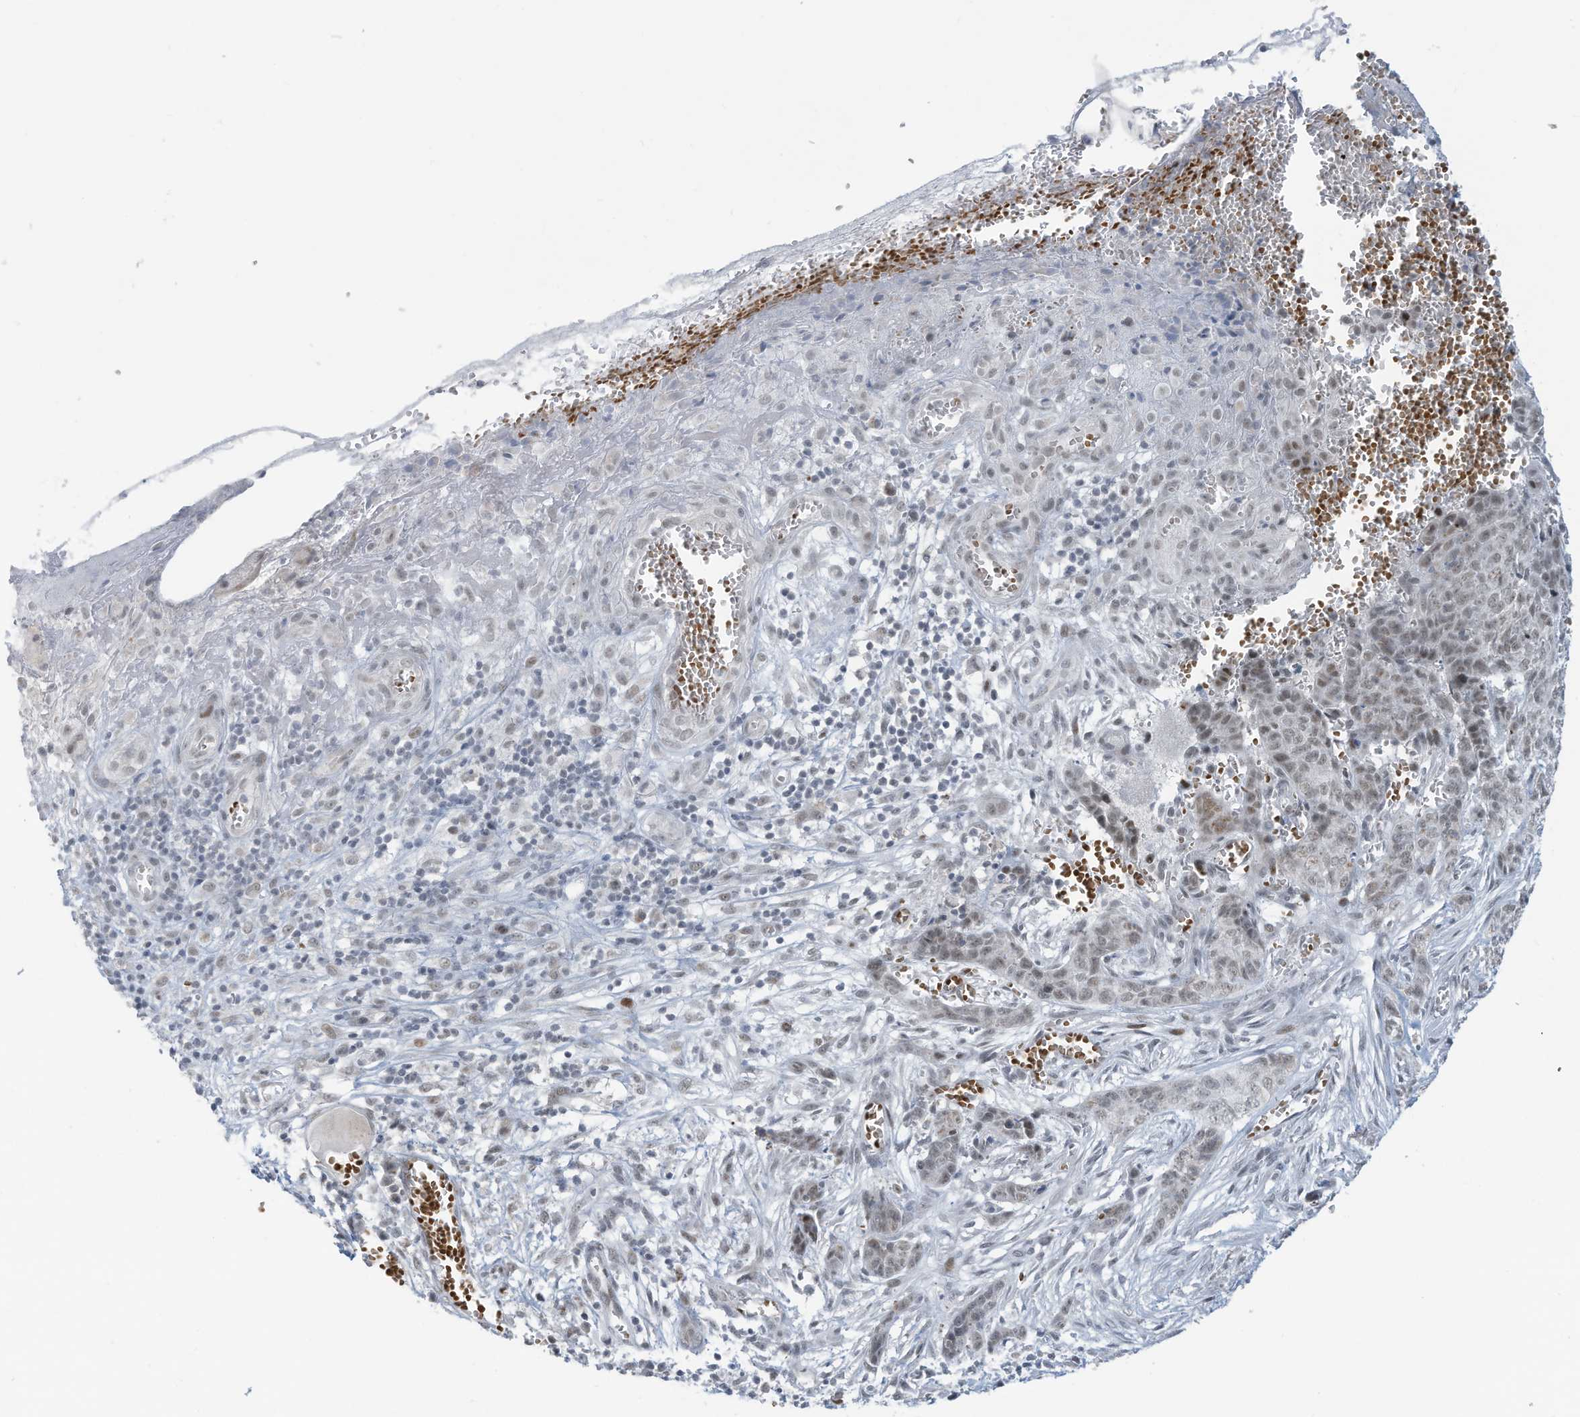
{"staining": {"intensity": "weak", "quantity": "25%-75%", "location": "cytoplasmic/membranous,nuclear"}, "tissue": "skin cancer", "cell_type": "Tumor cells", "image_type": "cancer", "snomed": [{"axis": "morphology", "description": "Basal cell carcinoma"}, {"axis": "topography", "description": "Skin"}], "caption": "Tumor cells exhibit weak cytoplasmic/membranous and nuclear staining in about 25%-75% of cells in basal cell carcinoma (skin). The protein is stained brown, and the nuclei are stained in blue (DAB IHC with brightfield microscopy, high magnification).", "gene": "ECT2L", "patient": {"sex": "female", "age": 64}}